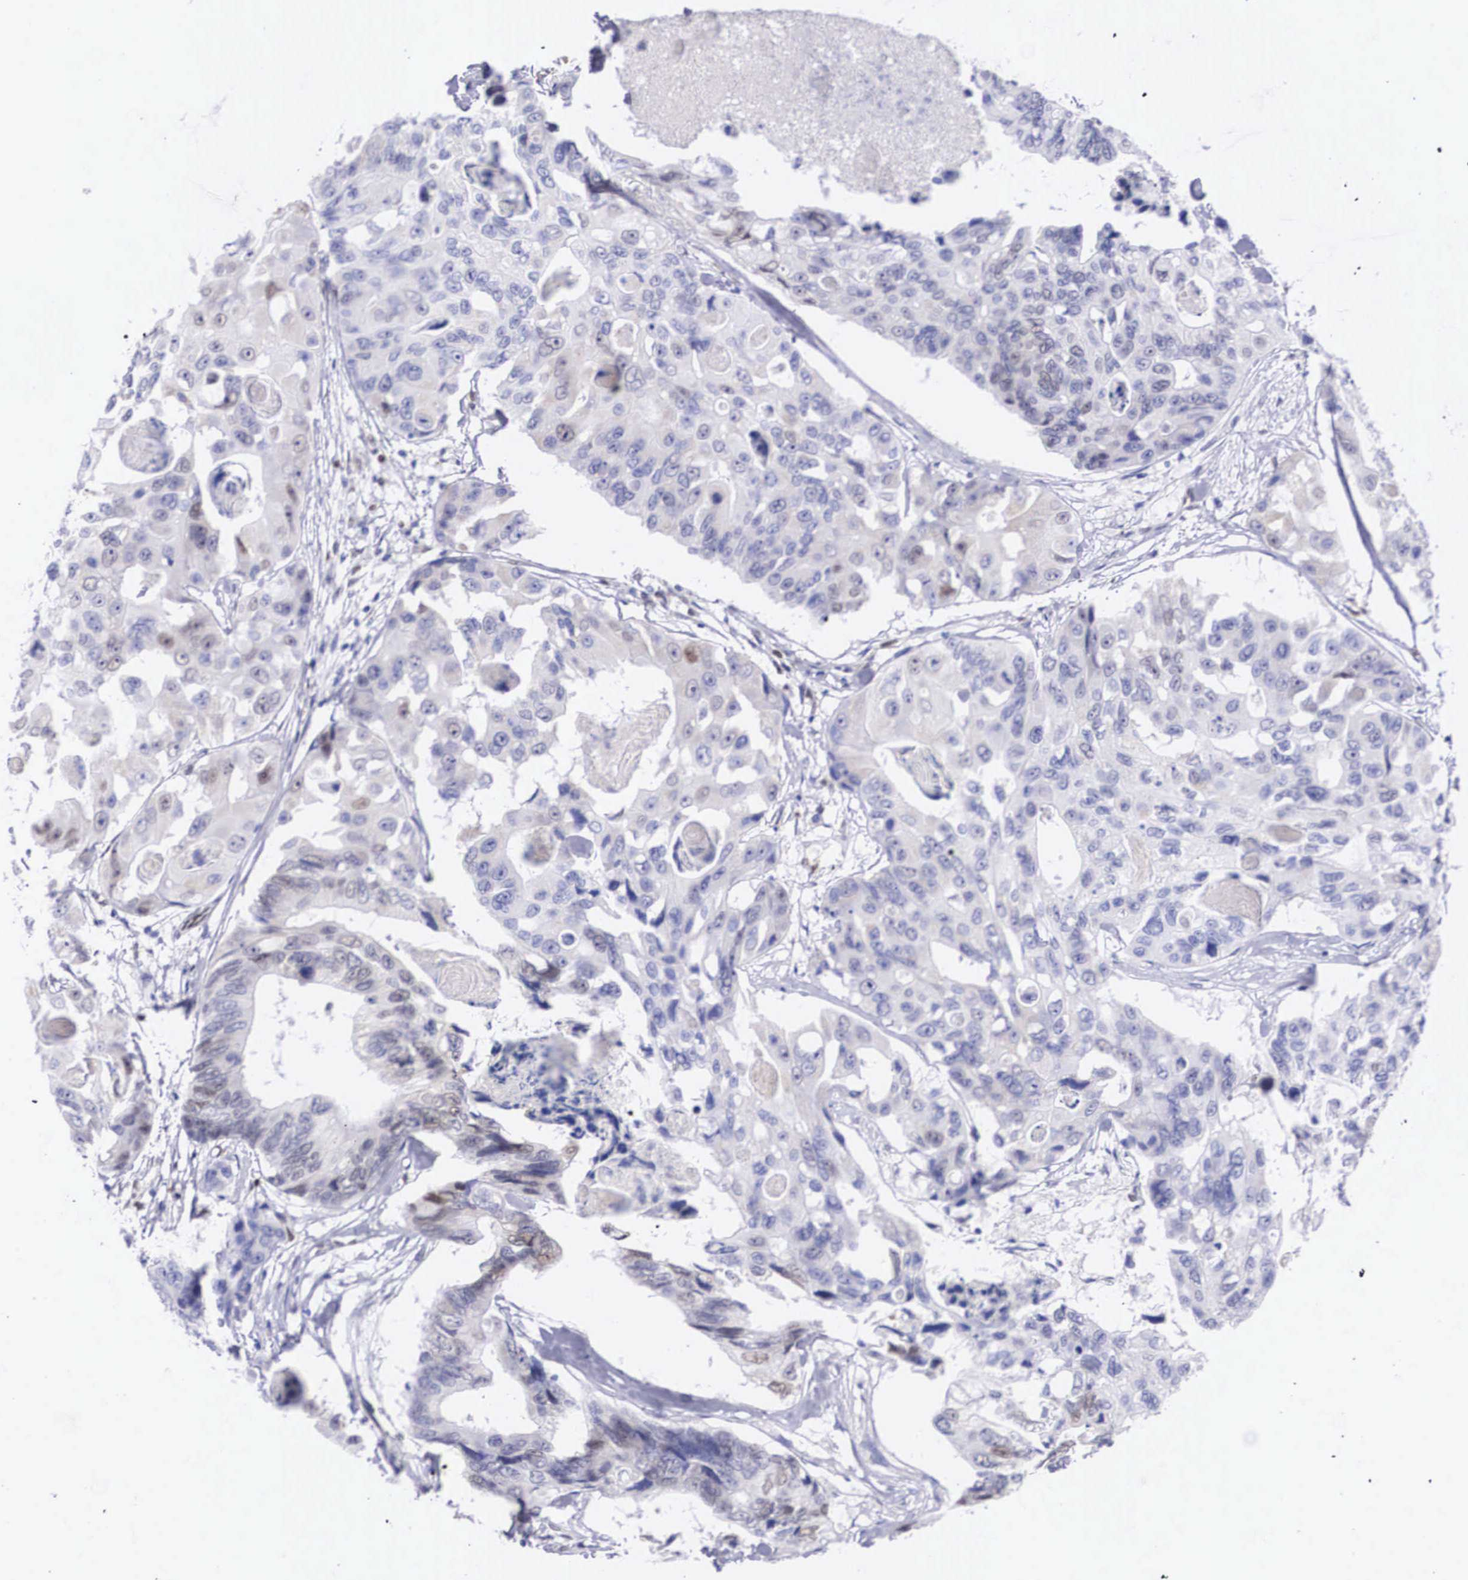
{"staining": {"intensity": "weak", "quantity": "<25%", "location": "nuclear"}, "tissue": "colorectal cancer", "cell_type": "Tumor cells", "image_type": "cancer", "snomed": [{"axis": "morphology", "description": "Adenocarcinoma, NOS"}, {"axis": "topography", "description": "Colon"}], "caption": "A high-resolution image shows IHC staining of colorectal cancer, which exhibits no significant positivity in tumor cells.", "gene": "HMGN5", "patient": {"sex": "female", "age": 86}}